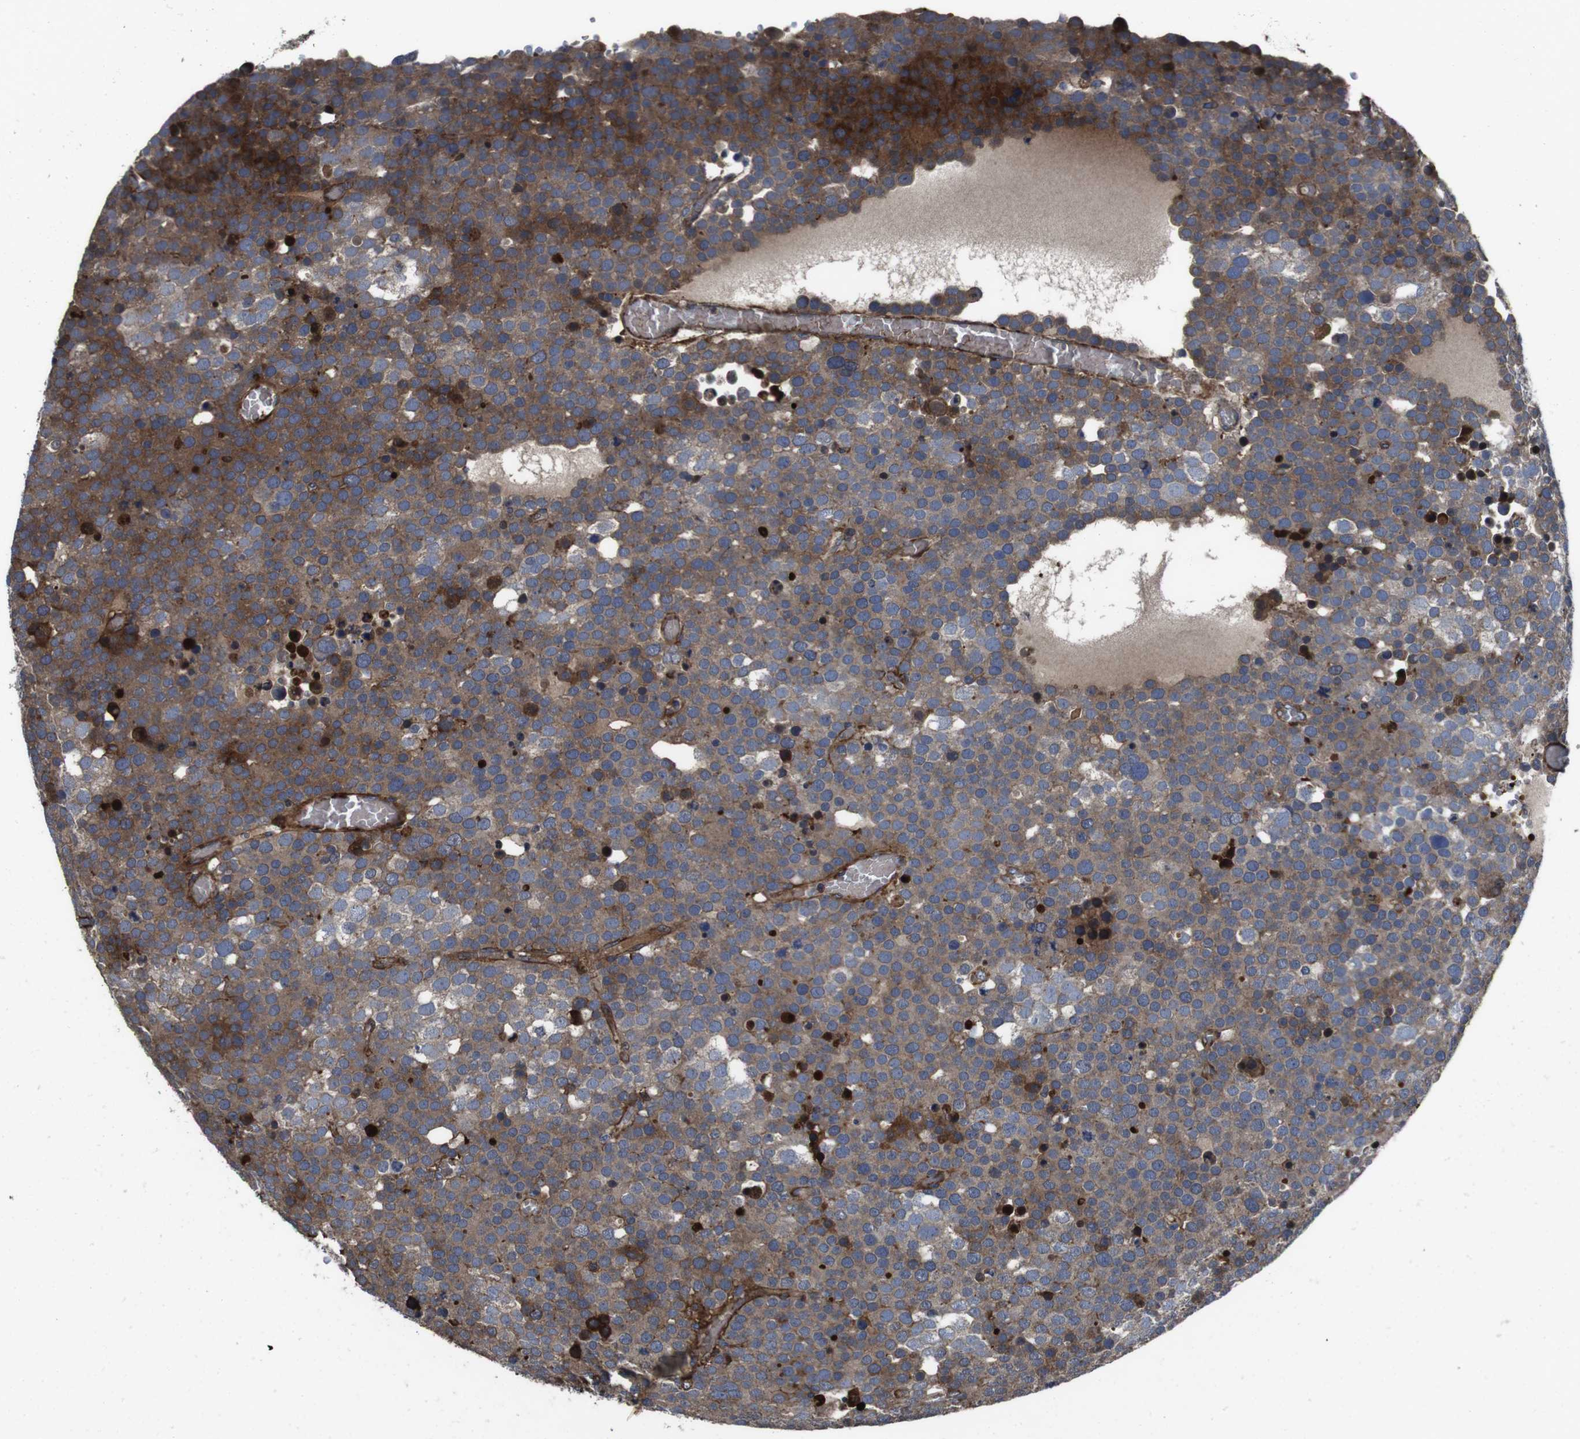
{"staining": {"intensity": "moderate", "quantity": "25%-75%", "location": "cytoplasmic/membranous"}, "tissue": "testis cancer", "cell_type": "Tumor cells", "image_type": "cancer", "snomed": [{"axis": "morphology", "description": "Seminoma, NOS"}, {"axis": "topography", "description": "Testis"}], "caption": "A brown stain shows moderate cytoplasmic/membranous positivity of a protein in human testis cancer tumor cells. (Brightfield microscopy of DAB IHC at high magnification).", "gene": "SMYD3", "patient": {"sex": "male", "age": 71}}